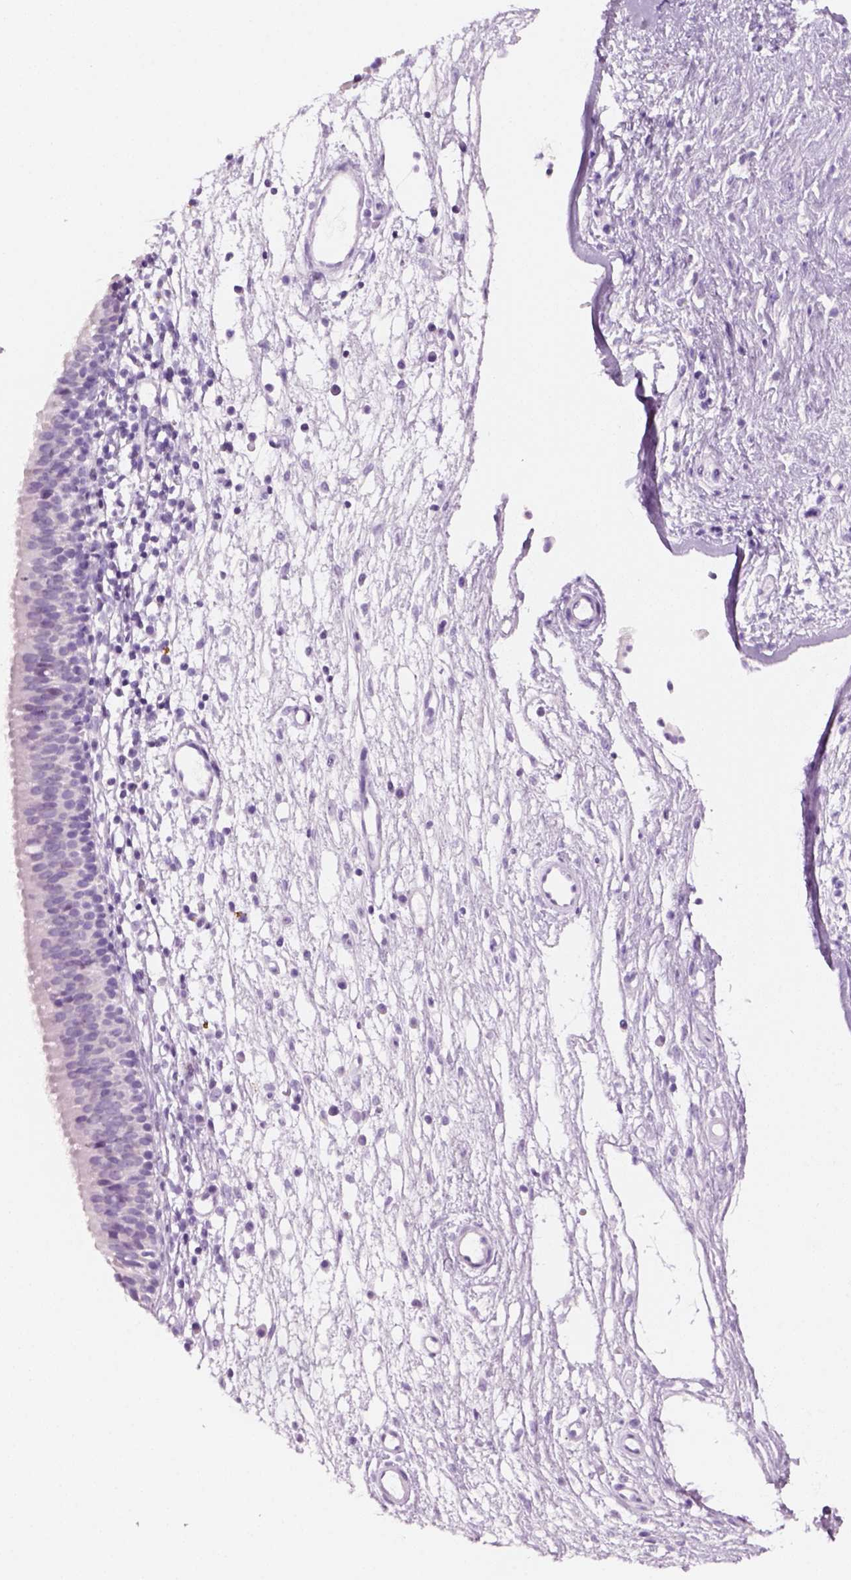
{"staining": {"intensity": "negative", "quantity": "none", "location": "none"}, "tissue": "nasopharynx", "cell_type": "Respiratory epithelial cells", "image_type": "normal", "snomed": [{"axis": "morphology", "description": "Normal tissue, NOS"}, {"axis": "topography", "description": "Nasopharynx"}], "caption": "DAB immunohistochemical staining of normal nasopharynx exhibits no significant positivity in respiratory epithelial cells.", "gene": "KRTAP11", "patient": {"sex": "male", "age": 24}}